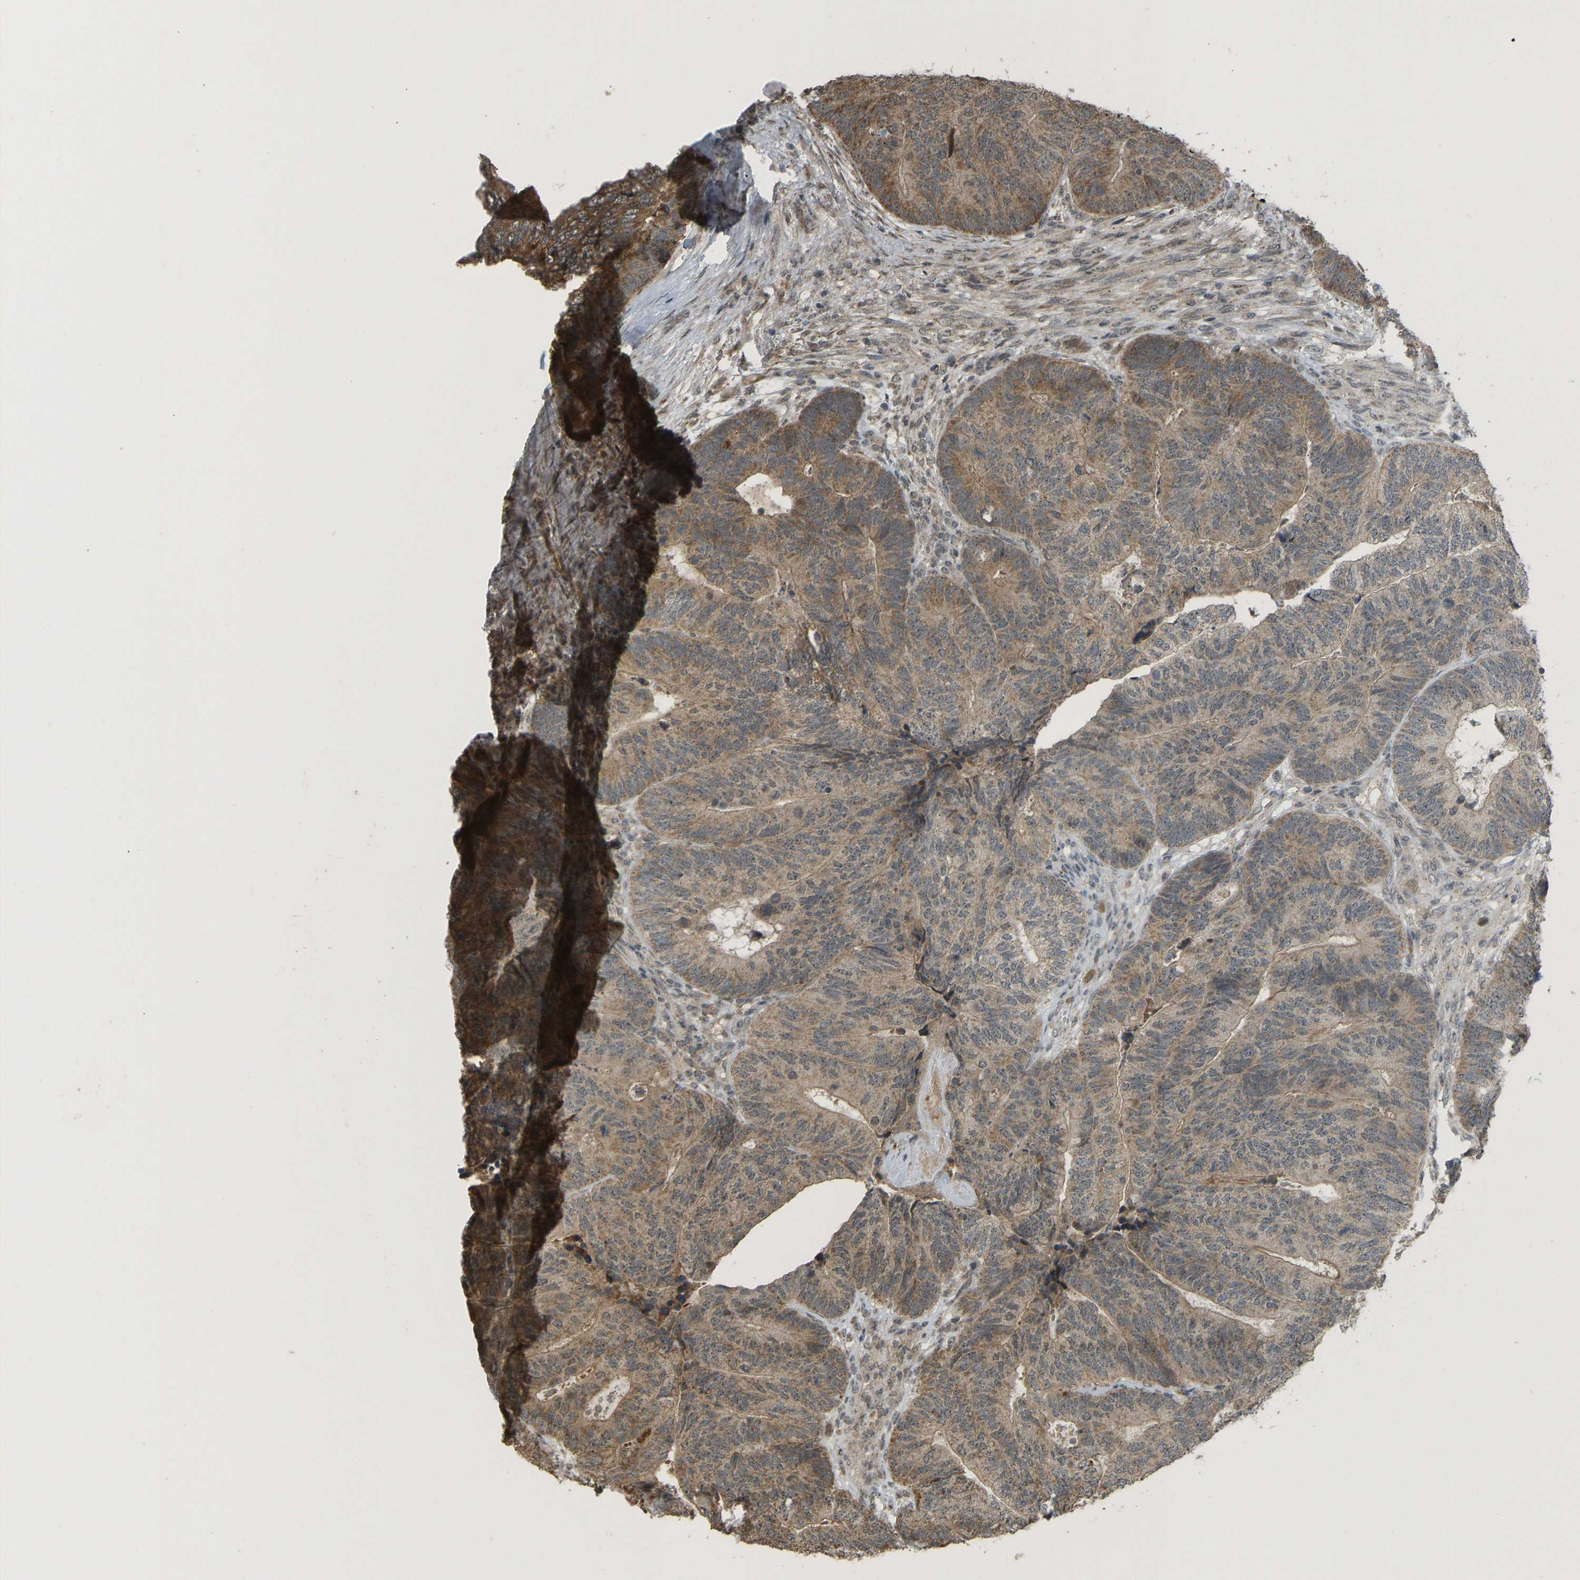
{"staining": {"intensity": "moderate", "quantity": ">75%", "location": "cytoplasmic/membranous"}, "tissue": "colorectal cancer", "cell_type": "Tumor cells", "image_type": "cancer", "snomed": [{"axis": "morphology", "description": "Adenocarcinoma, NOS"}, {"axis": "topography", "description": "Colon"}], "caption": "This is a photomicrograph of immunohistochemistry (IHC) staining of colorectal adenocarcinoma, which shows moderate staining in the cytoplasmic/membranous of tumor cells.", "gene": "ACADS", "patient": {"sex": "female", "age": 67}}